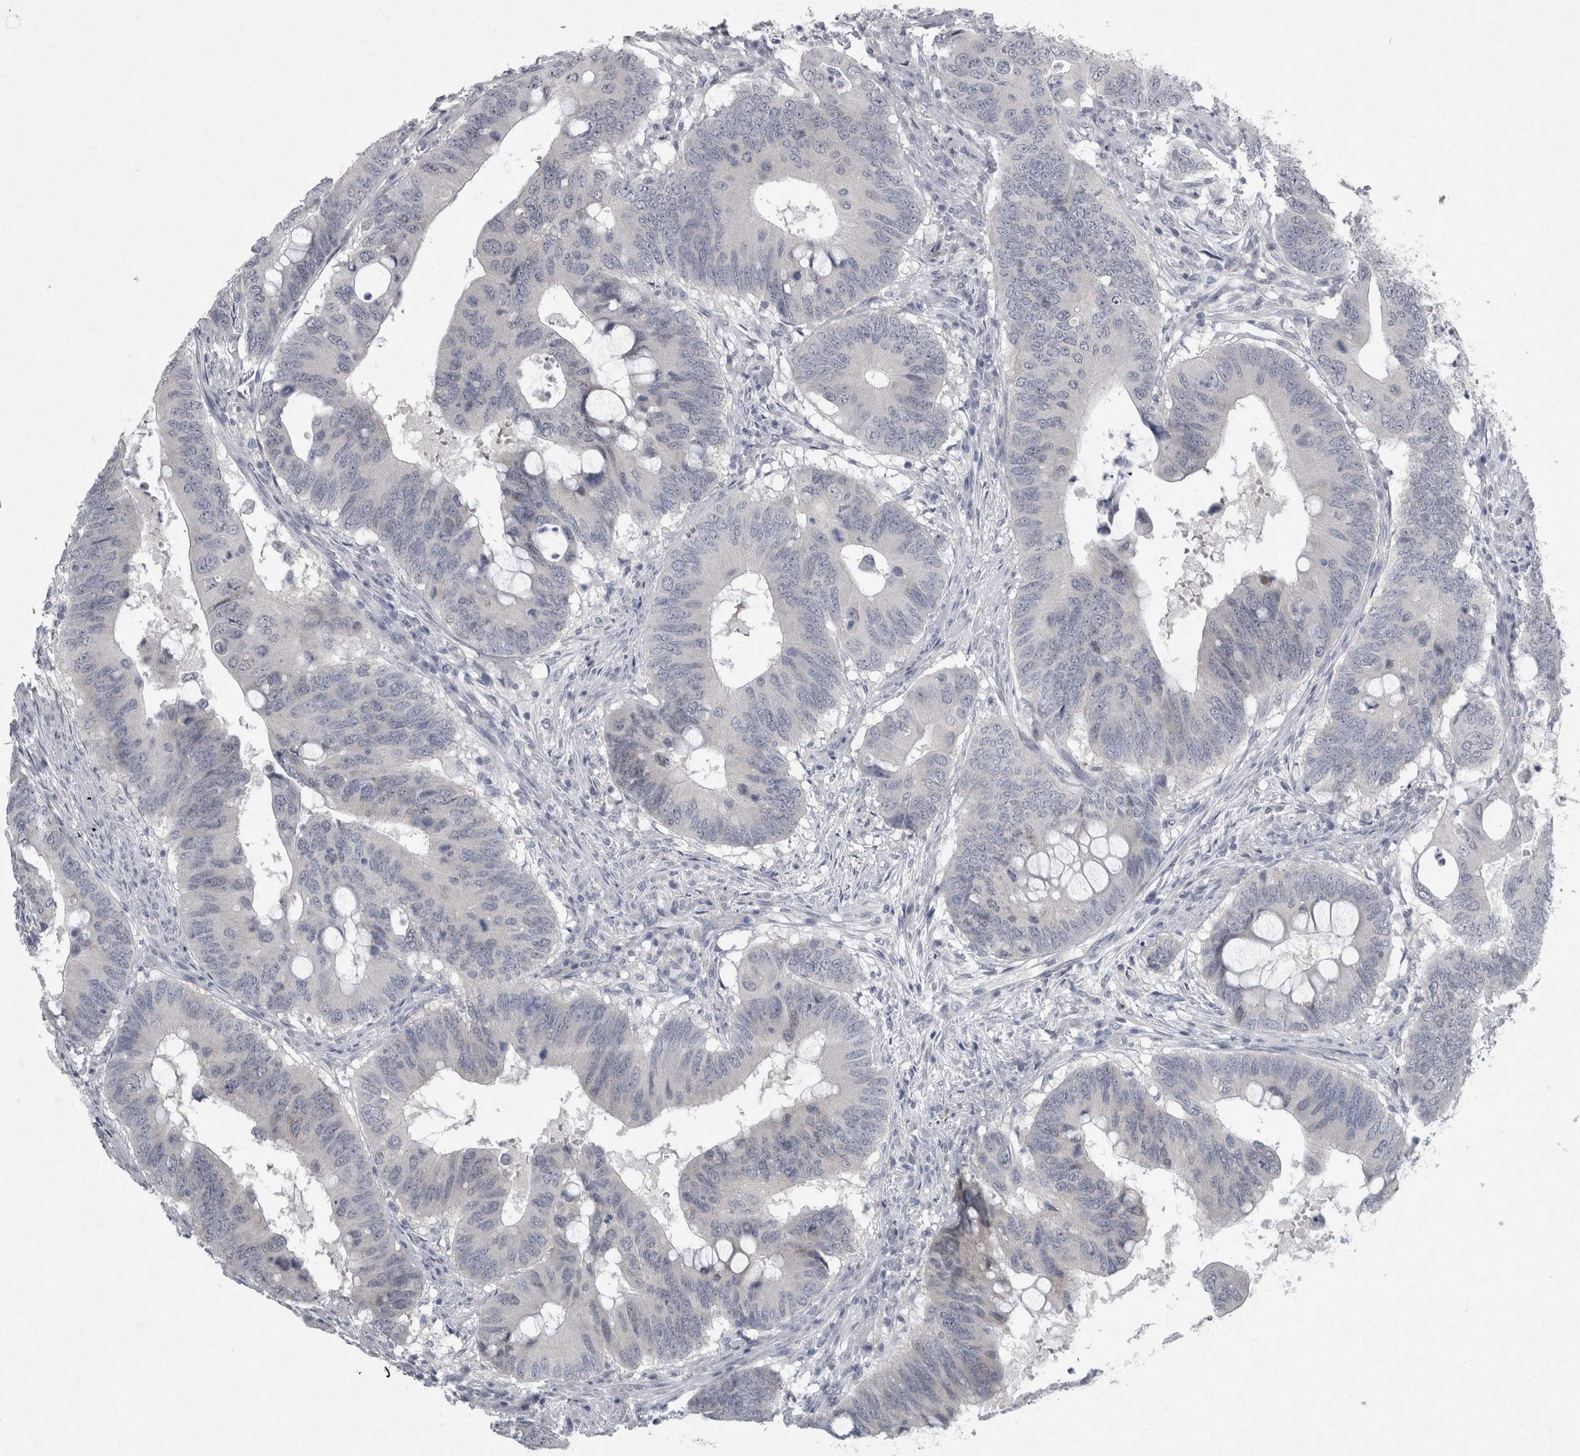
{"staining": {"intensity": "negative", "quantity": "none", "location": "none"}, "tissue": "colorectal cancer", "cell_type": "Tumor cells", "image_type": "cancer", "snomed": [{"axis": "morphology", "description": "Adenocarcinoma, NOS"}, {"axis": "topography", "description": "Colon"}], "caption": "This histopathology image is of colorectal adenocarcinoma stained with IHC to label a protein in brown with the nuclei are counter-stained blue. There is no staining in tumor cells.", "gene": "PDX1", "patient": {"sex": "male", "age": 71}}